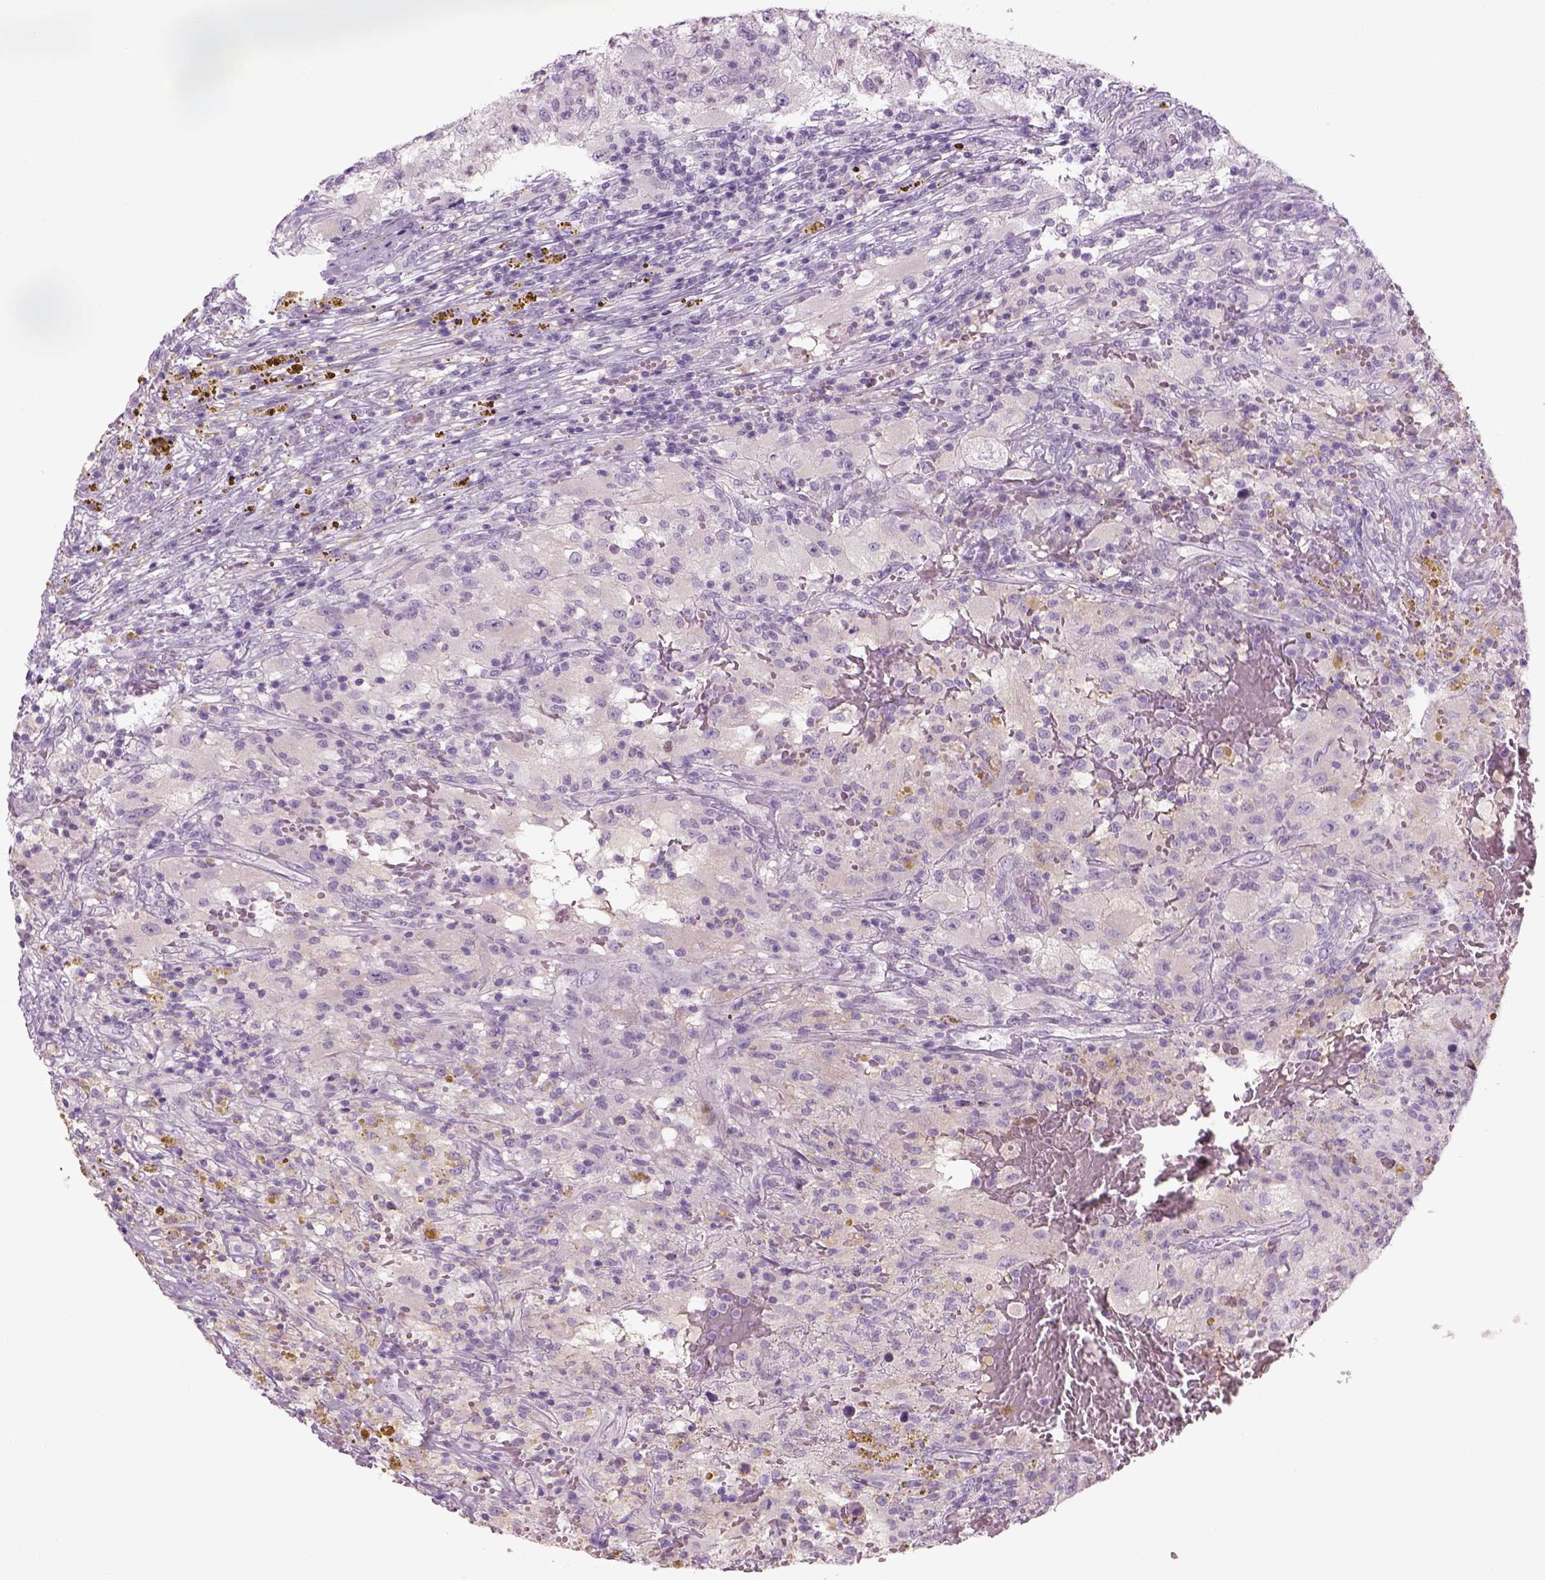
{"staining": {"intensity": "negative", "quantity": "none", "location": "none"}, "tissue": "renal cancer", "cell_type": "Tumor cells", "image_type": "cancer", "snomed": [{"axis": "morphology", "description": "Adenocarcinoma, NOS"}, {"axis": "topography", "description": "Kidney"}], "caption": "Immunohistochemical staining of renal adenocarcinoma reveals no significant staining in tumor cells.", "gene": "MDH1B", "patient": {"sex": "female", "age": 67}}